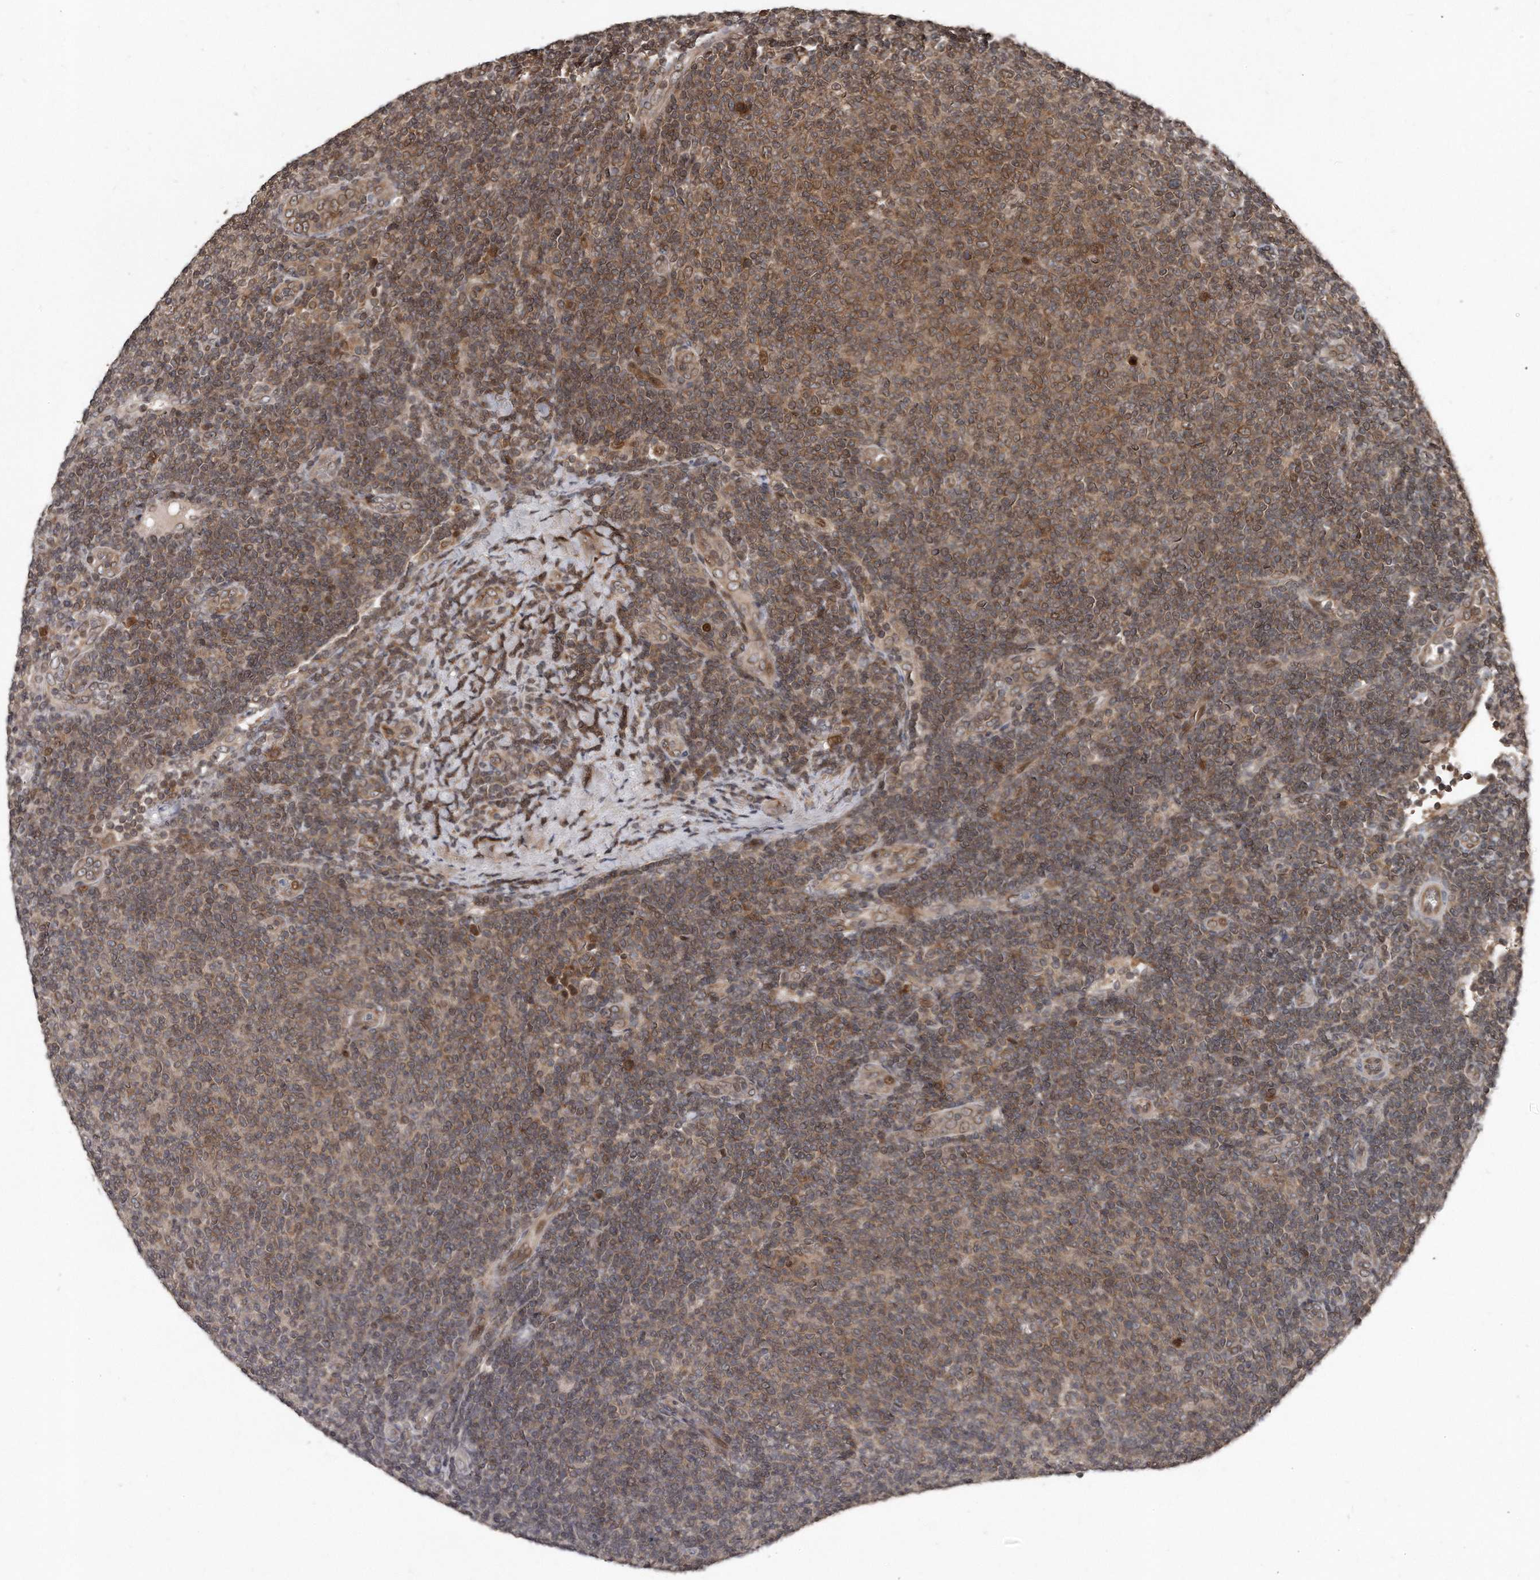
{"staining": {"intensity": "weak", "quantity": "25%-75%", "location": "cytoplasmic/membranous"}, "tissue": "lymphoma", "cell_type": "Tumor cells", "image_type": "cancer", "snomed": [{"axis": "morphology", "description": "Malignant lymphoma, non-Hodgkin's type, Low grade"}, {"axis": "topography", "description": "Lymph node"}], "caption": "The immunohistochemical stain highlights weak cytoplasmic/membranous staining in tumor cells of lymphoma tissue.", "gene": "GCH1", "patient": {"sex": "male", "age": 66}}